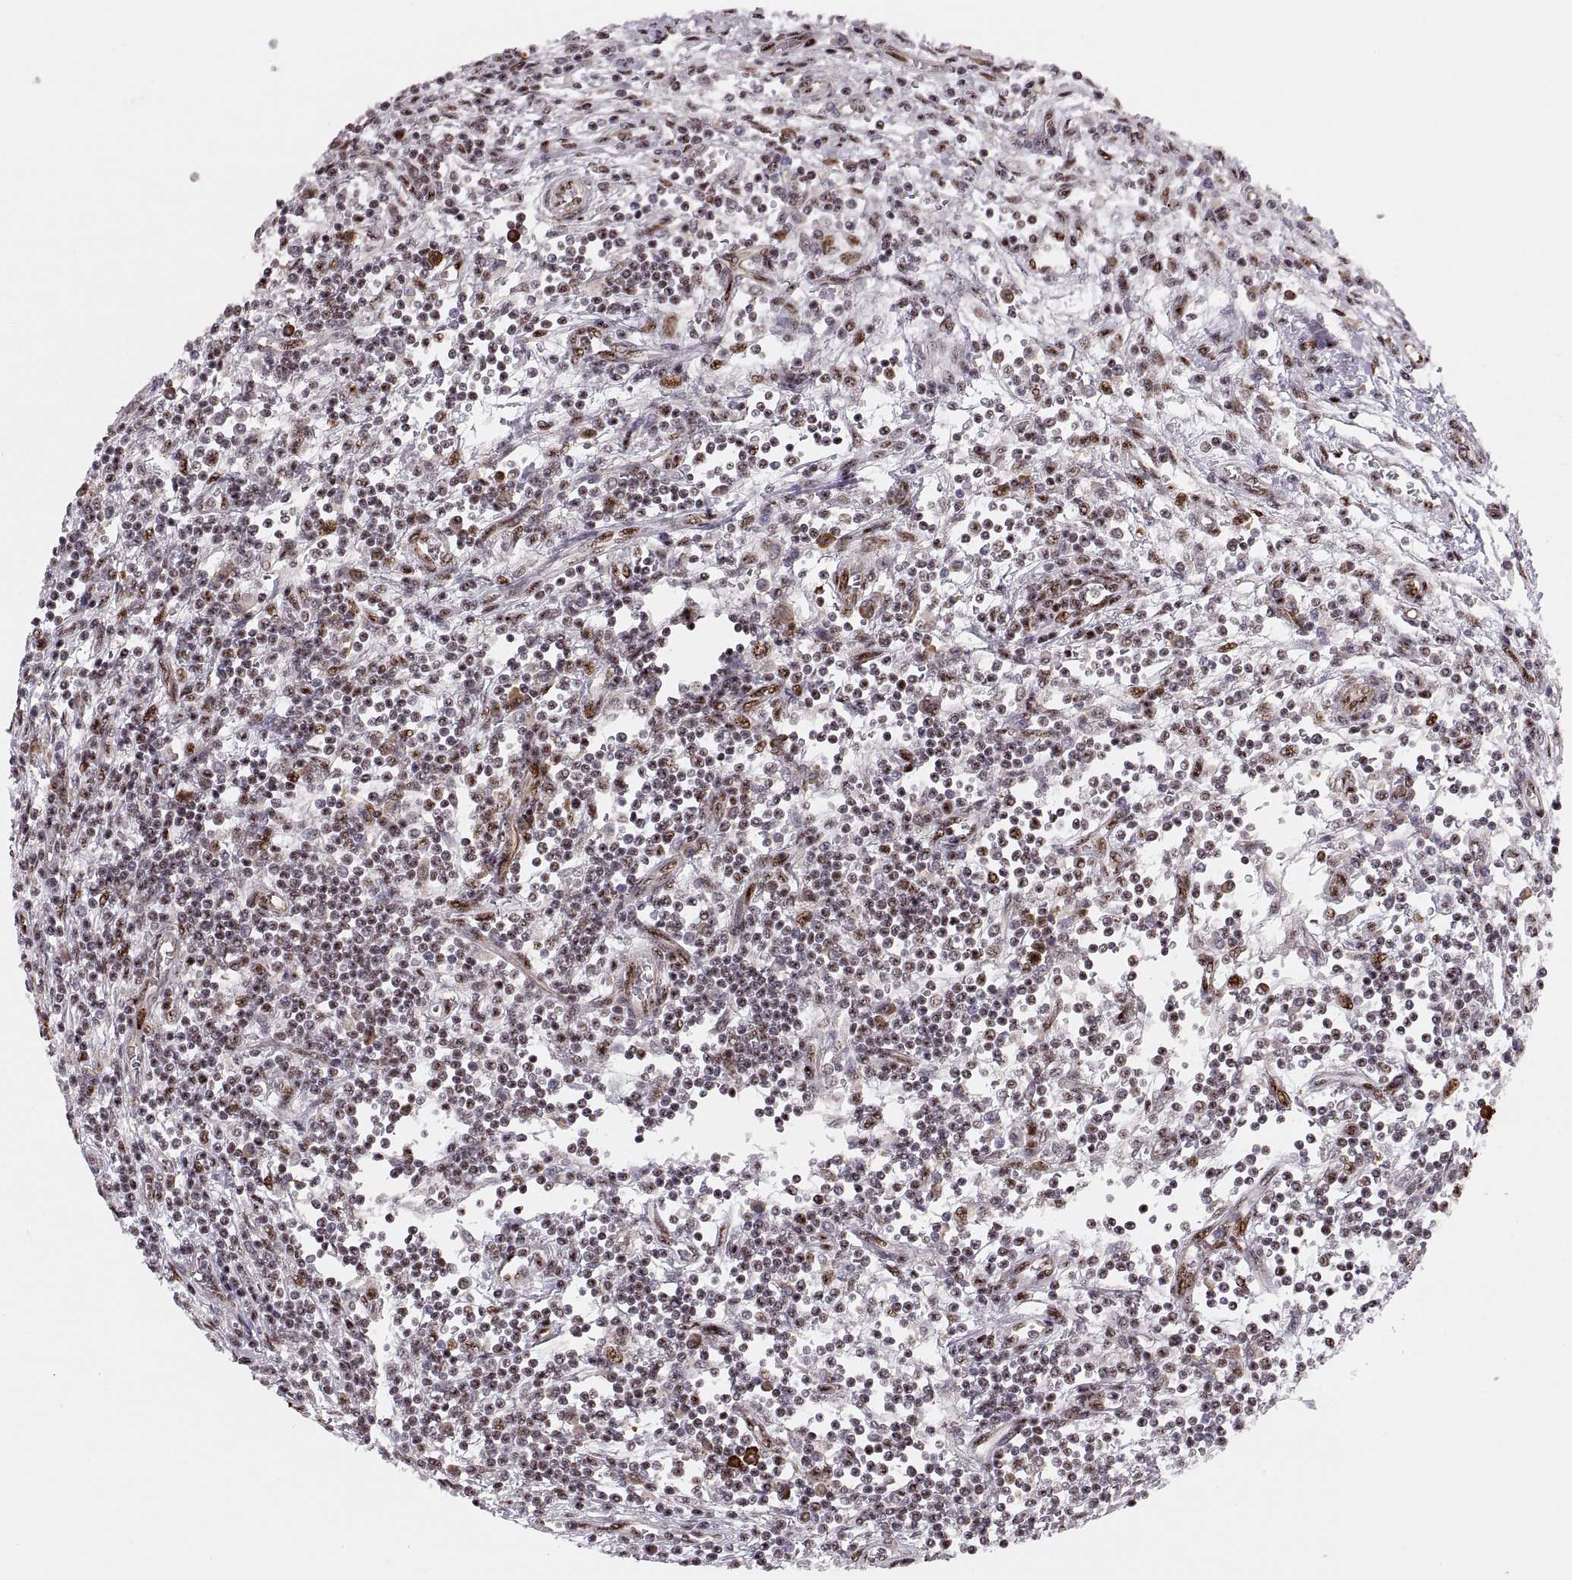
{"staining": {"intensity": "strong", "quantity": "25%-75%", "location": "nuclear"}, "tissue": "testis cancer", "cell_type": "Tumor cells", "image_type": "cancer", "snomed": [{"axis": "morphology", "description": "Seminoma, NOS"}, {"axis": "topography", "description": "Testis"}], "caption": "Protein expression analysis of seminoma (testis) exhibits strong nuclear expression in approximately 25%-75% of tumor cells. (DAB IHC with brightfield microscopy, high magnification).", "gene": "ZCCHC17", "patient": {"sex": "male", "age": 34}}